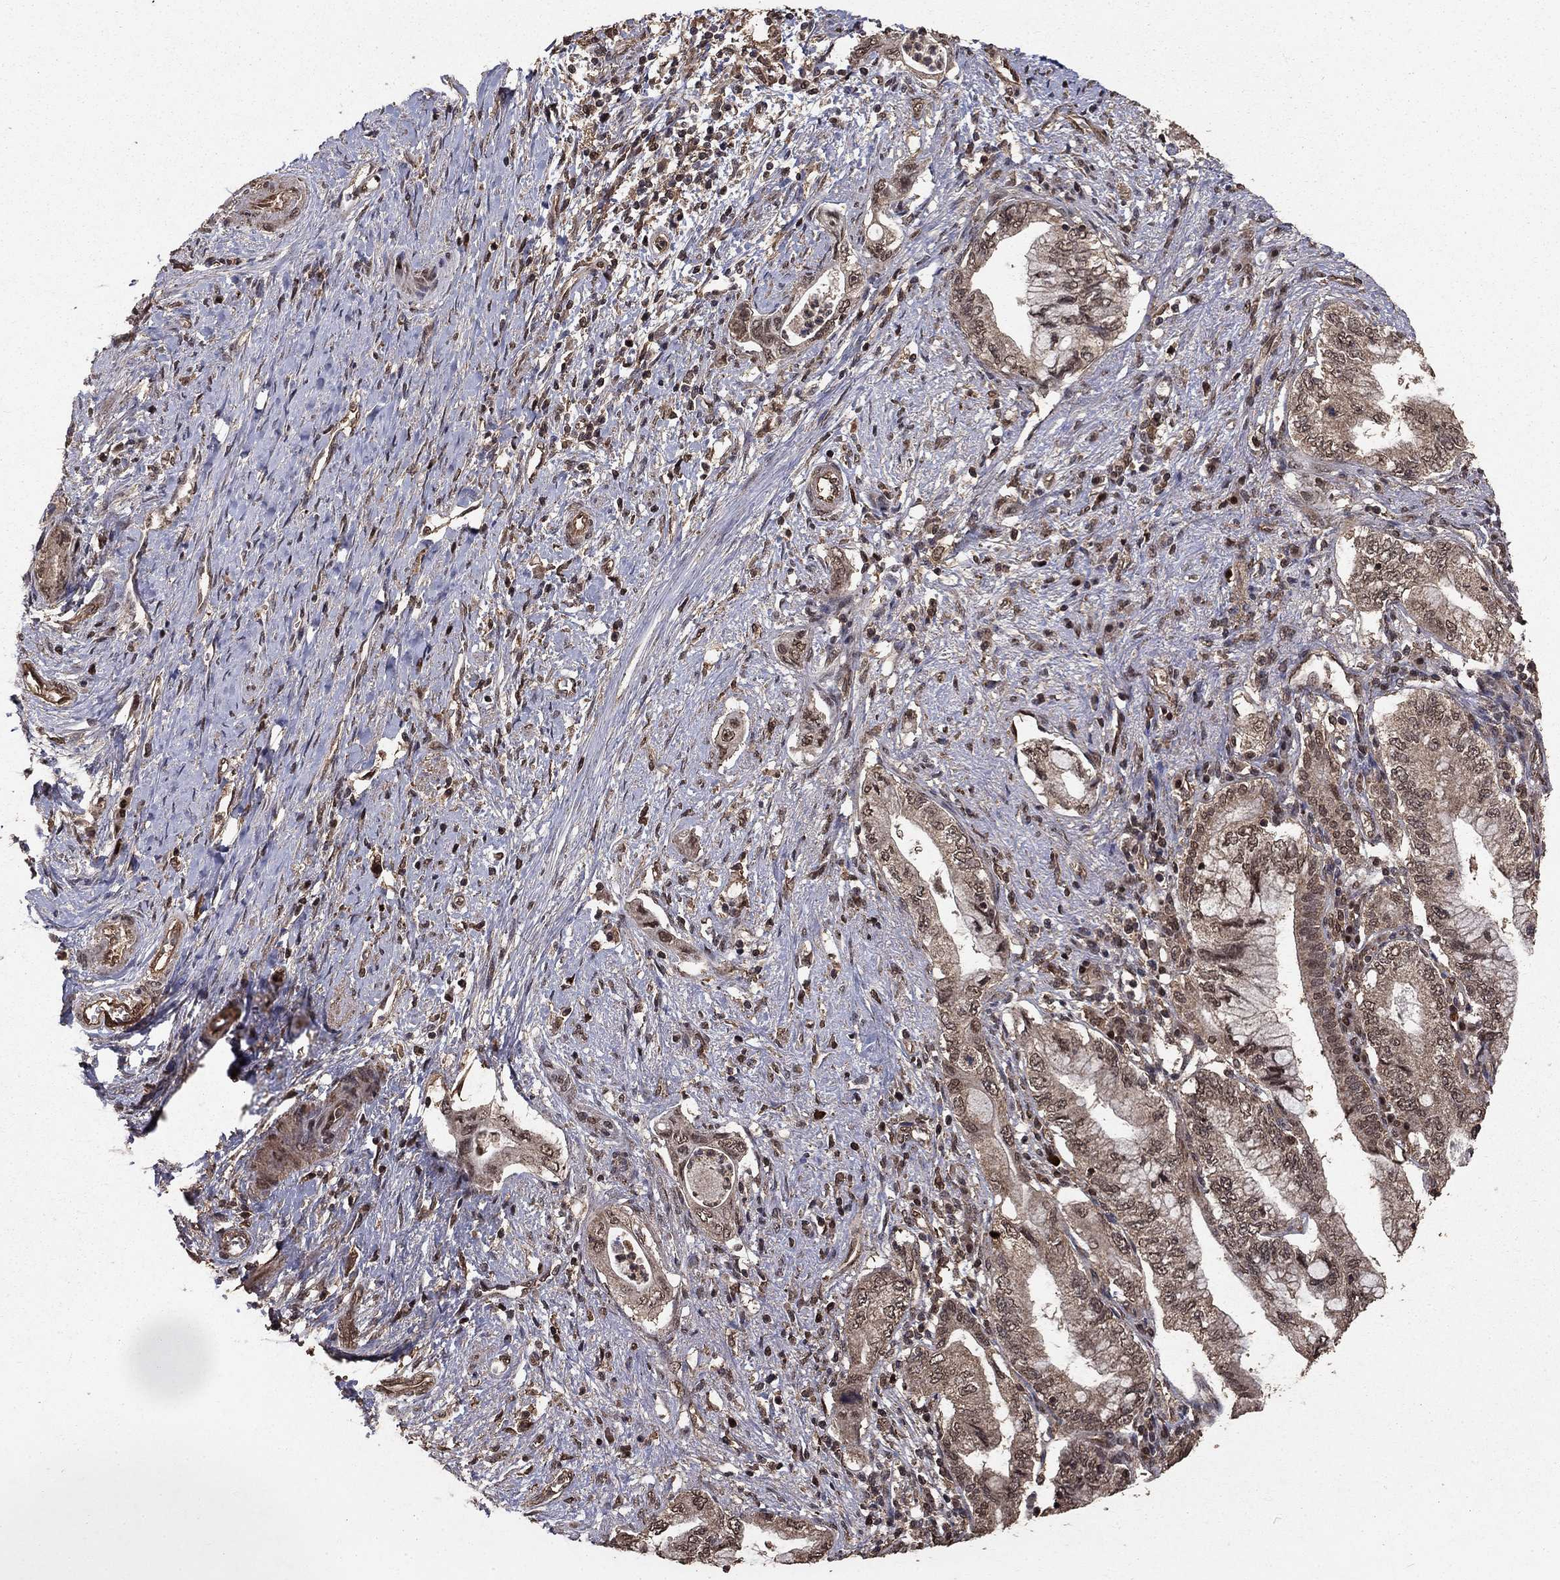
{"staining": {"intensity": "weak", "quantity": "25%-75%", "location": "cytoplasmic/membranous,nuclear"}, "tissue": "pancreatic cancer", "cell_type": "Tumor cells", "image_type": "cancer", "snomed": [{"axis": "morphology", "description": "Adenocarcinoma, NOS"}, {"axis": "topography", "description": "Pancreas"}], "caption": "Immunohistochemistry image of neoplastic tissue: adenocarcinoma (pancreatic) stained using immunohistochemistry (IHC) shows low levels of weak protein expression localized specifically in the cytoplasmic/membranous and nuclear of tumor cells, appearing as a cytoplasmic/membranous and nuclear brown color.", "gene": "PRDM1", "patient": {"sex": "female", "age": 73}}